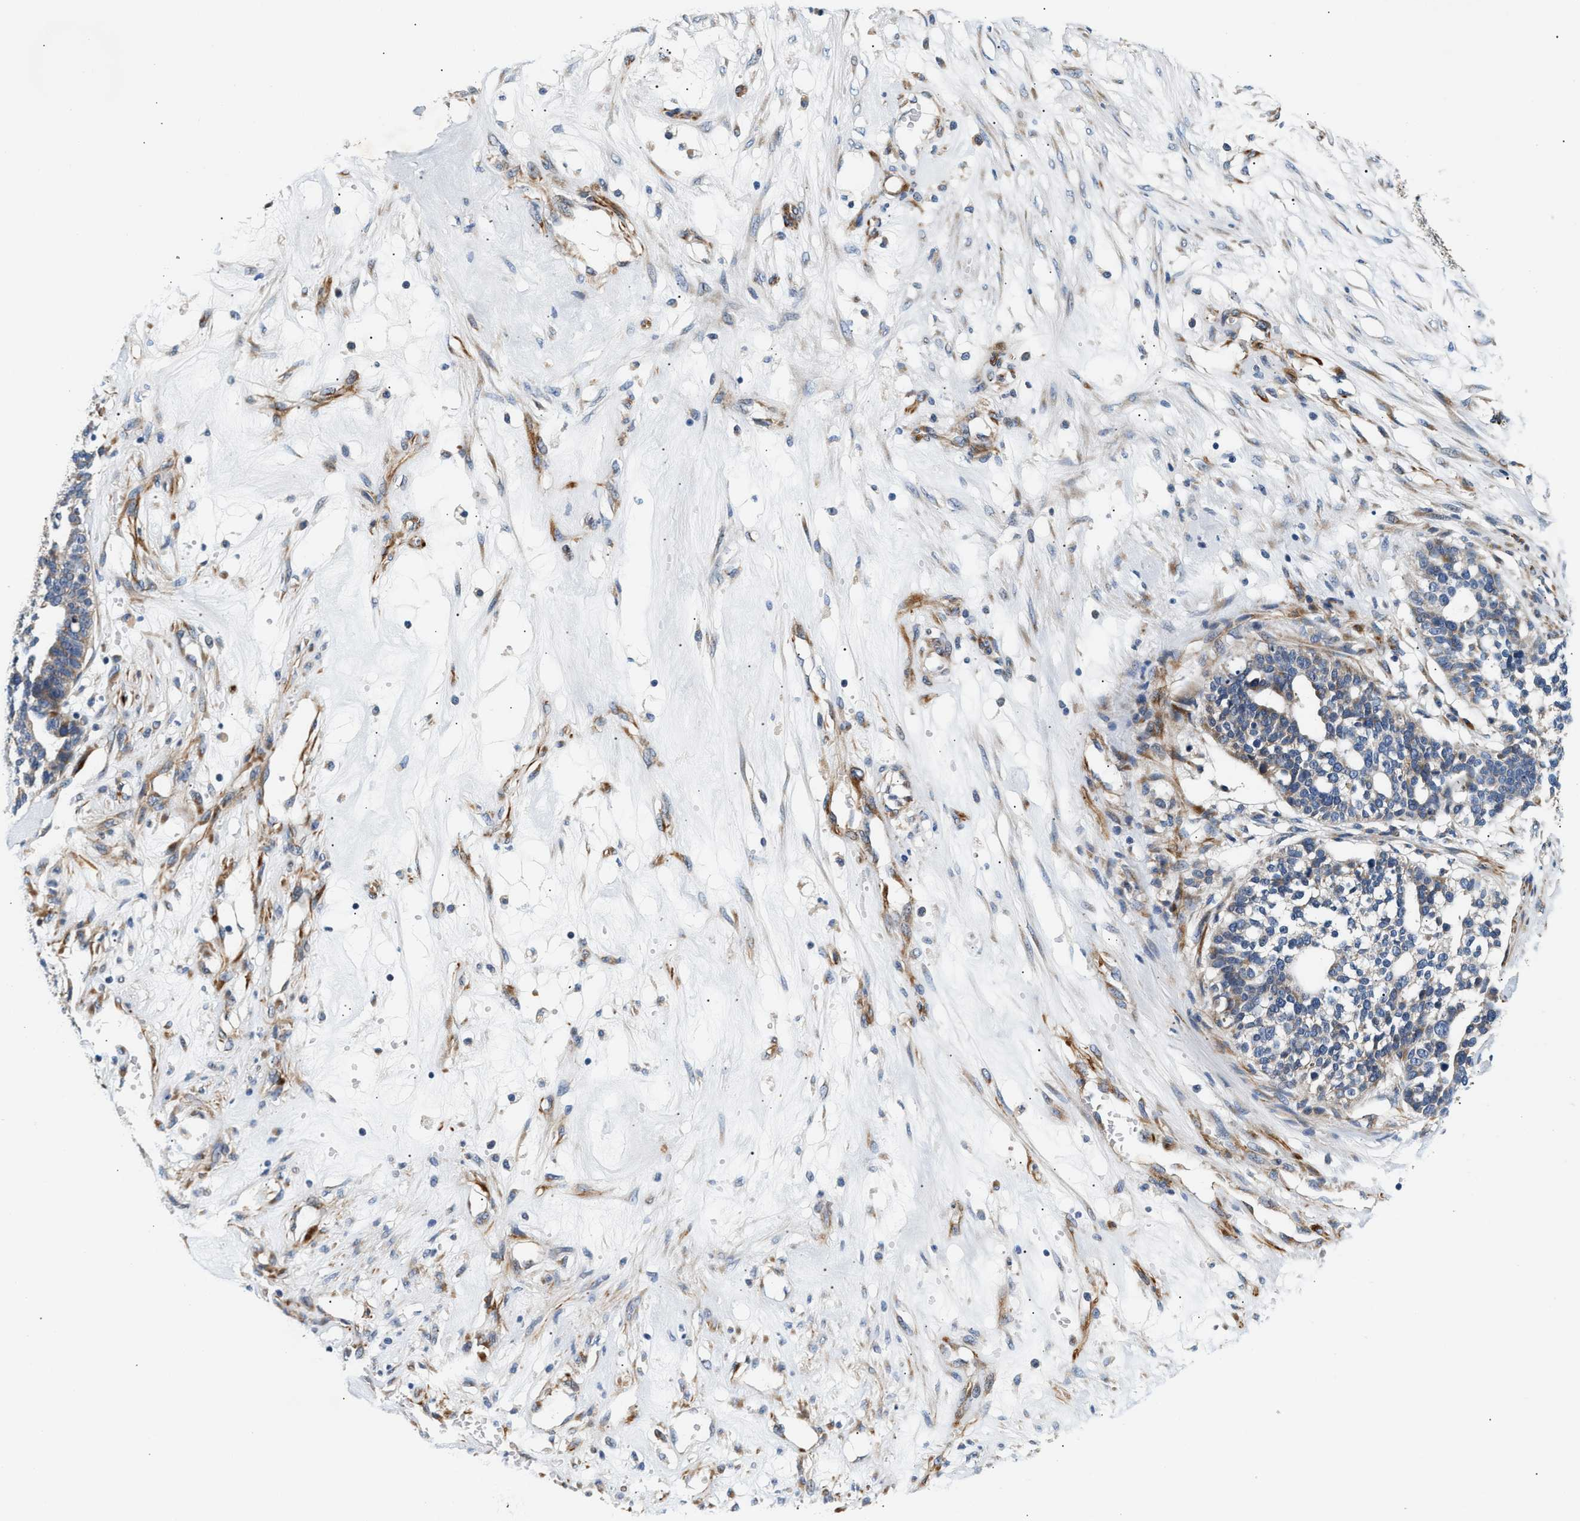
{"staining": {"intensity": "weak", "quantity": "<25%", "location": "cytoplasmic/membranous"}, "tissue": "ovarian cancer", "cell_type": "Tumor cells", "image_type": "cancer", "snomed": [{"axis": "morphology", "description": "Cystadenocarcinoma, serous, NOS"}, {"axis": "topography", "description": "Ovary"}], "caption": "Protein analysis of ovarian cancer exhibits no significant expression in tumor cells.", "gene": "IFT74", "patient": {"sex": "female", "age": 59}}